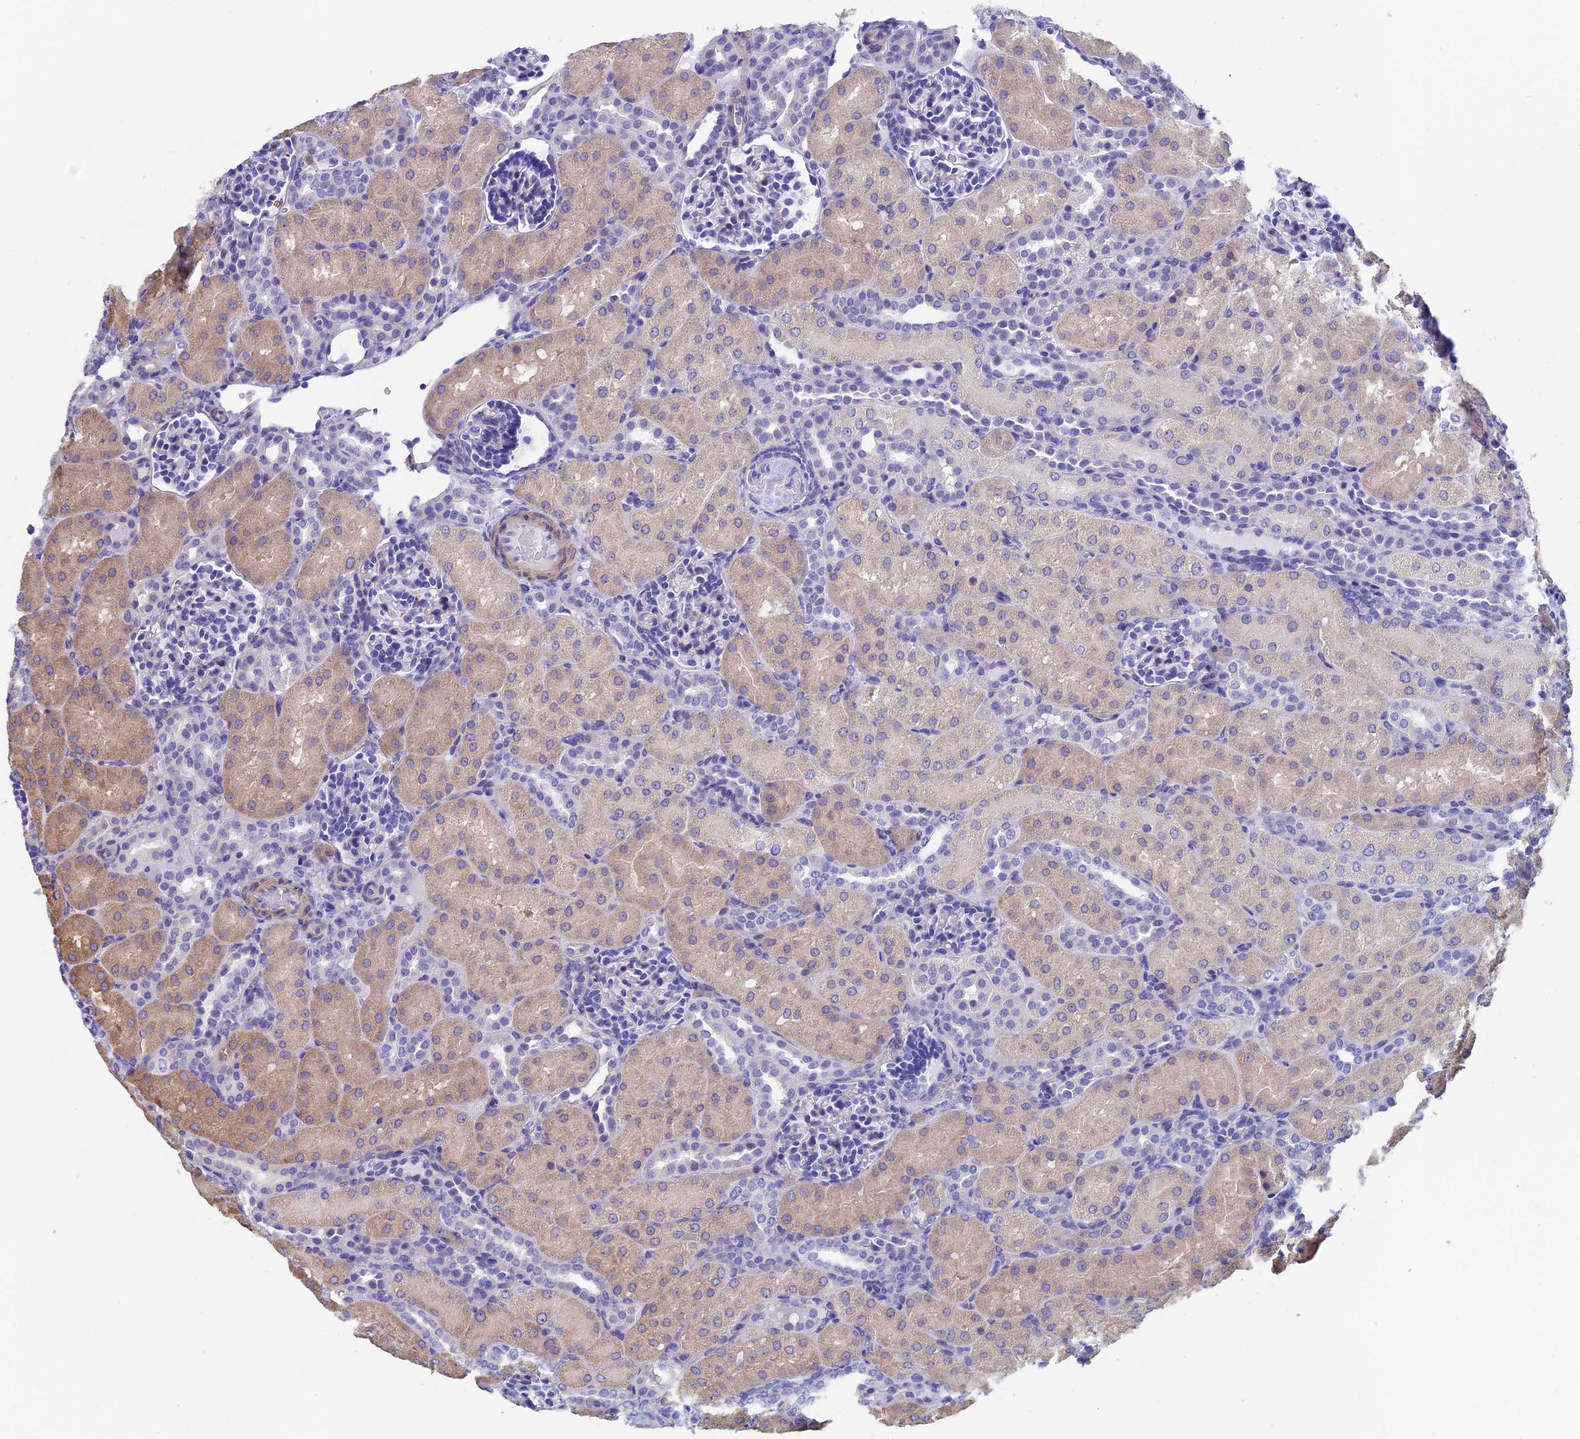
{"staining": {"intensity": "negative", "quantity": "none", "location": "none"}, "tissue": "kidney", "cell_type": "Cells in glomeruli", "image_type": "normal", "snomed": [{"axis": "morphology", "description": "Normal tissue, NOS"}, {"axis": "topography", "description": "Kidney"}], "caption": "This is an immunohistochemistry micrograph of unremarkable kidney. There is no staining in cells in glomeruli.", "gene": "ADH7", "patient": {"sex": "male", "age": 1}}